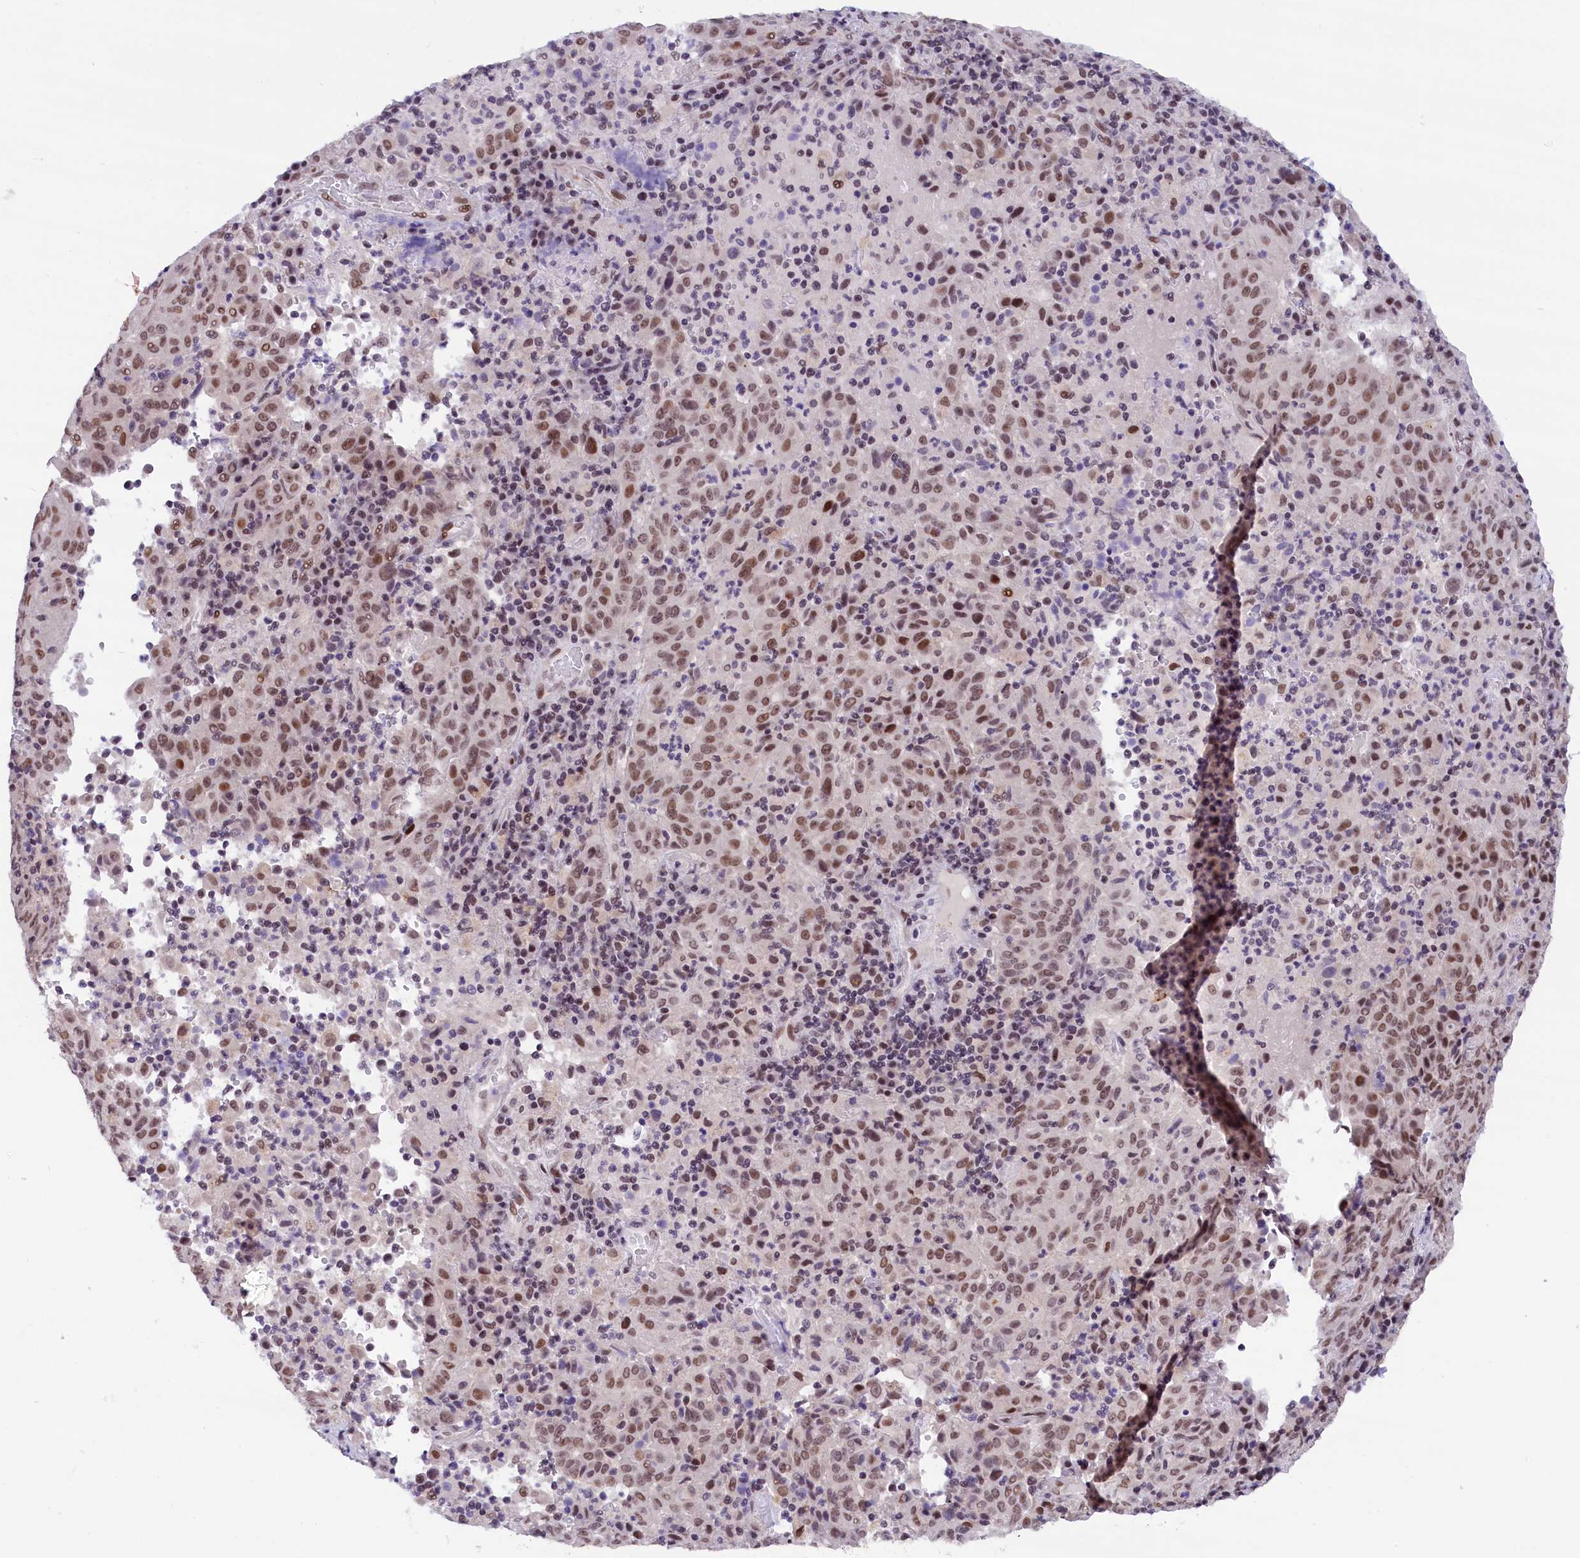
{"staining": {"intensity": "moderate", "quantity": ">75%", "location": "nuclear"}, "tissue": "pancreatic cancer", "cell_type": "Tumor cells", "image_type": "cancer", "snomed": [{"axis": "morphology", "description": "Adenocarcinoma, NOS"}, {"axis": "topography", "description": "Pancreas"}], "caption": "Brown immunohistochemical staining in adenocarcinoma (pancreatic) demonstrates moderate nuclear staining in approximately >75% of tumor cells. (Brightfield microscopy of DAB IHC at high magnification).", "gene": "CDYL2", "patient": {"sex": "male", "age": 63}}